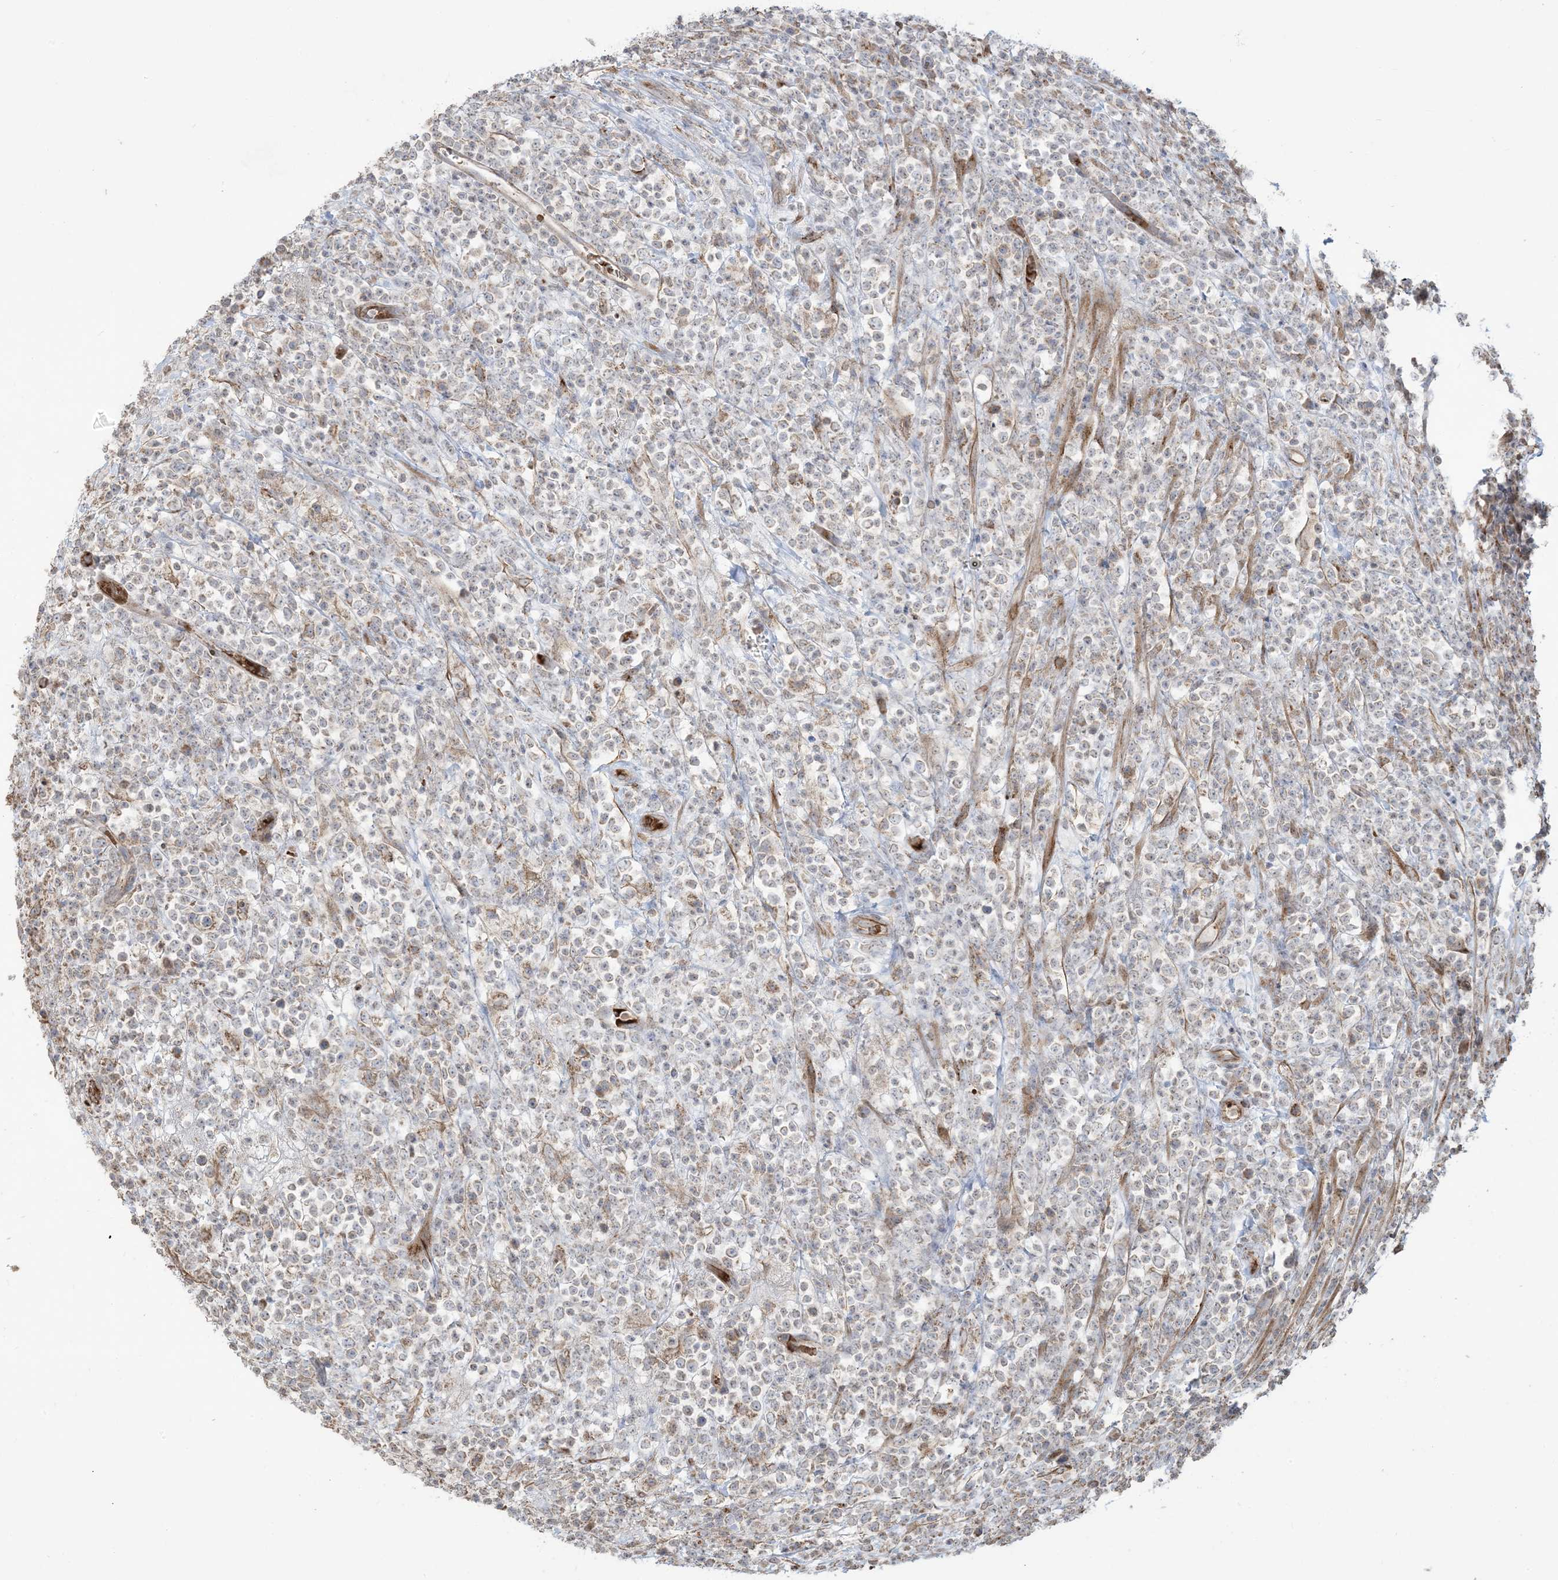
{"staining": {"intensity": "negative", "quantity": "none", "location": "none"}, "tissue": "lymphoma", "cell_type": "Tumor cells", "image_type": "cancer", "snomed": [{"axis": "morphology", "description": "Malignant lymphoma, non-Hodgkin's type, High grade"}, {"axis": "topography", "description": "Colon"}], "caption": "An image of malignant lymphoma, non-Hodgkin's type (high-grade) stained for a protein reveals no brown staining in tumor cells.", "gene": "KLHL18", "patient": {"sex": "female", "age": 53}}